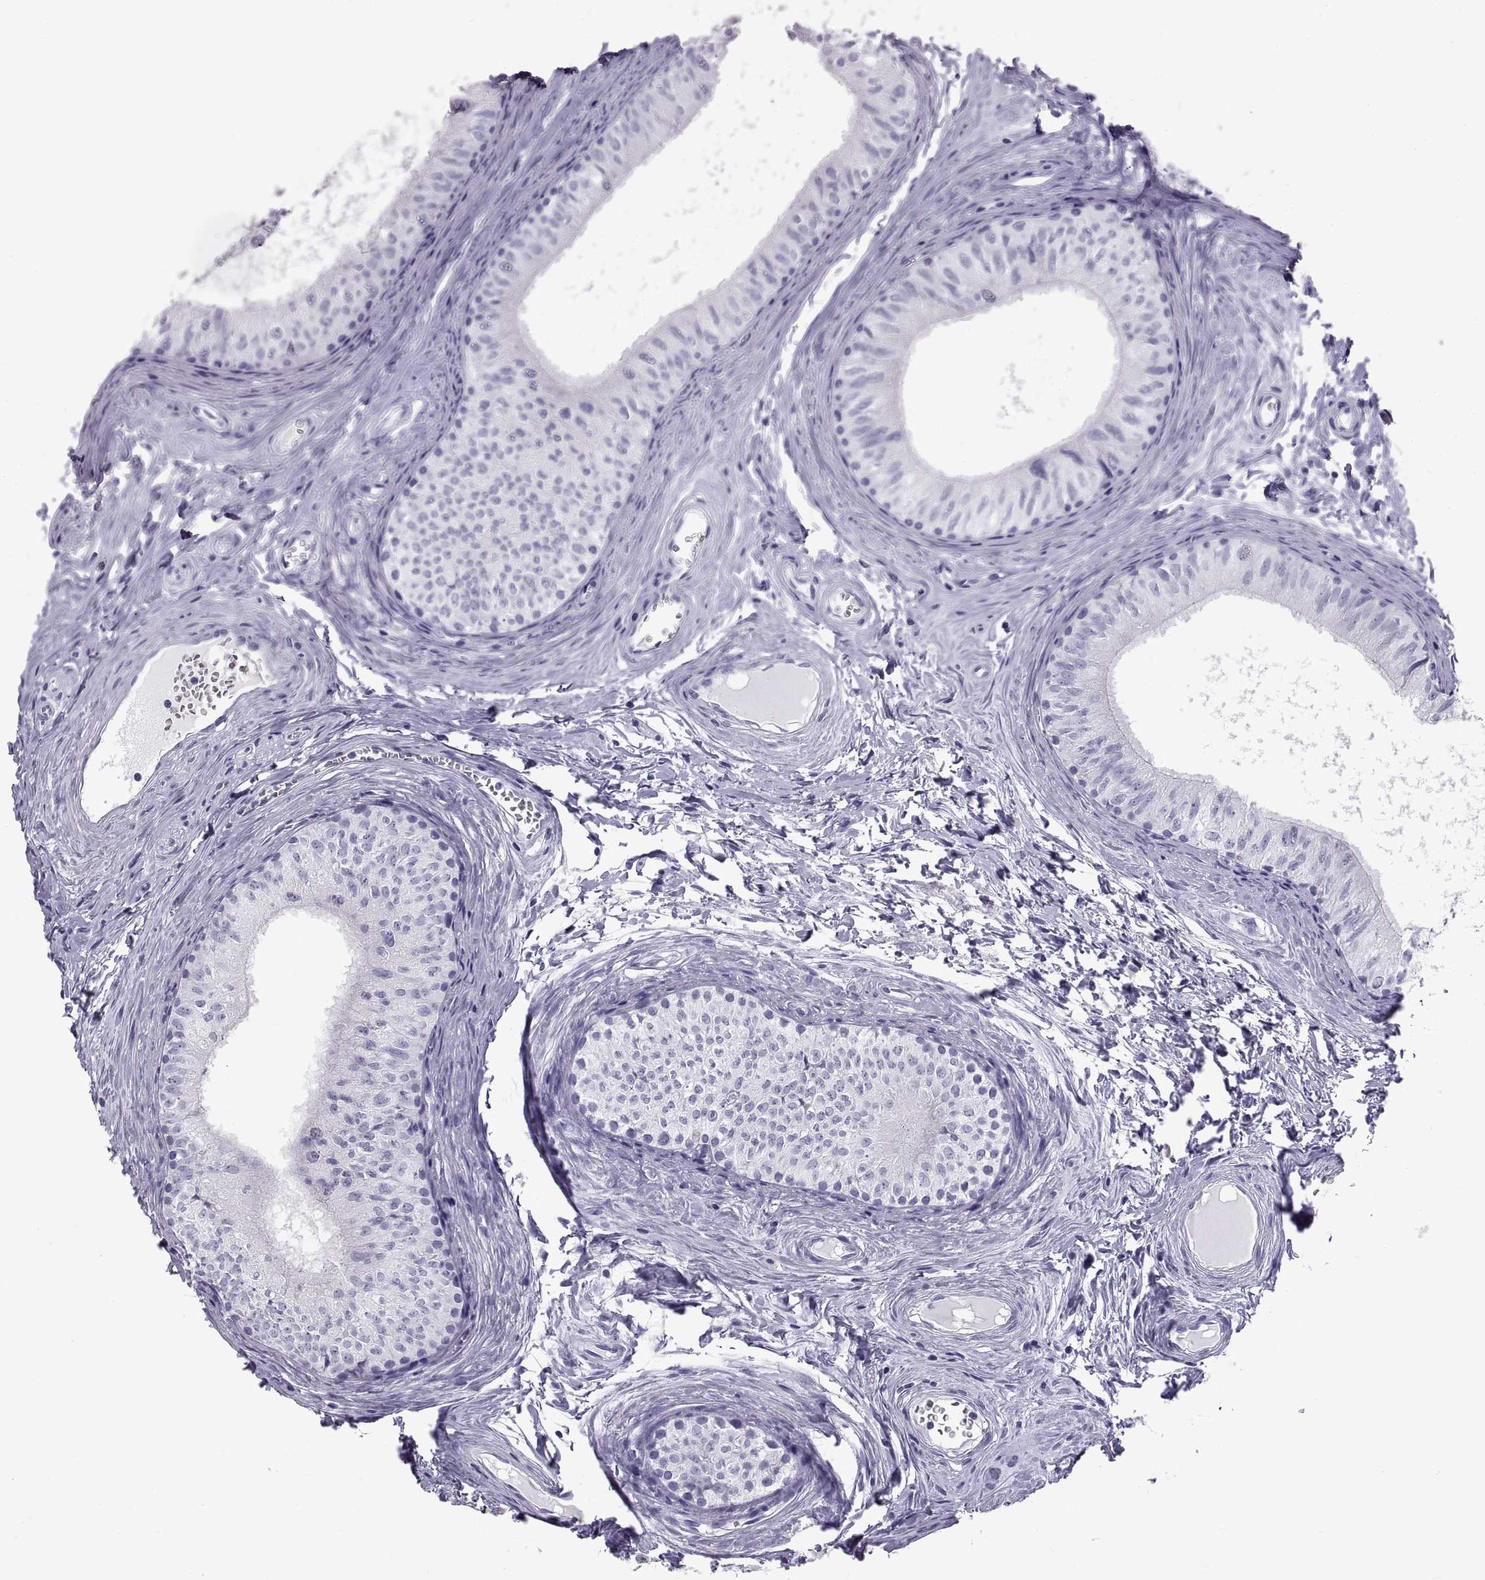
{"staining": {"intensity": "negative", "quantity": "none", "location": "none"}, "tissue": "epididymis", "cell_type": "Glandular cells", "image_type": "normal", "snomed": [{"axis": "morphology", "description": "Normal tissue, NOS"}, {"axis": "topography", "description": "Epididymis"}], "caption": "Immunohistochemical staining of normal human epididymis displays no significant staining in glandular cells.", "gene": "RLBP1", "patient": {"sex": "male", "age": 52}}